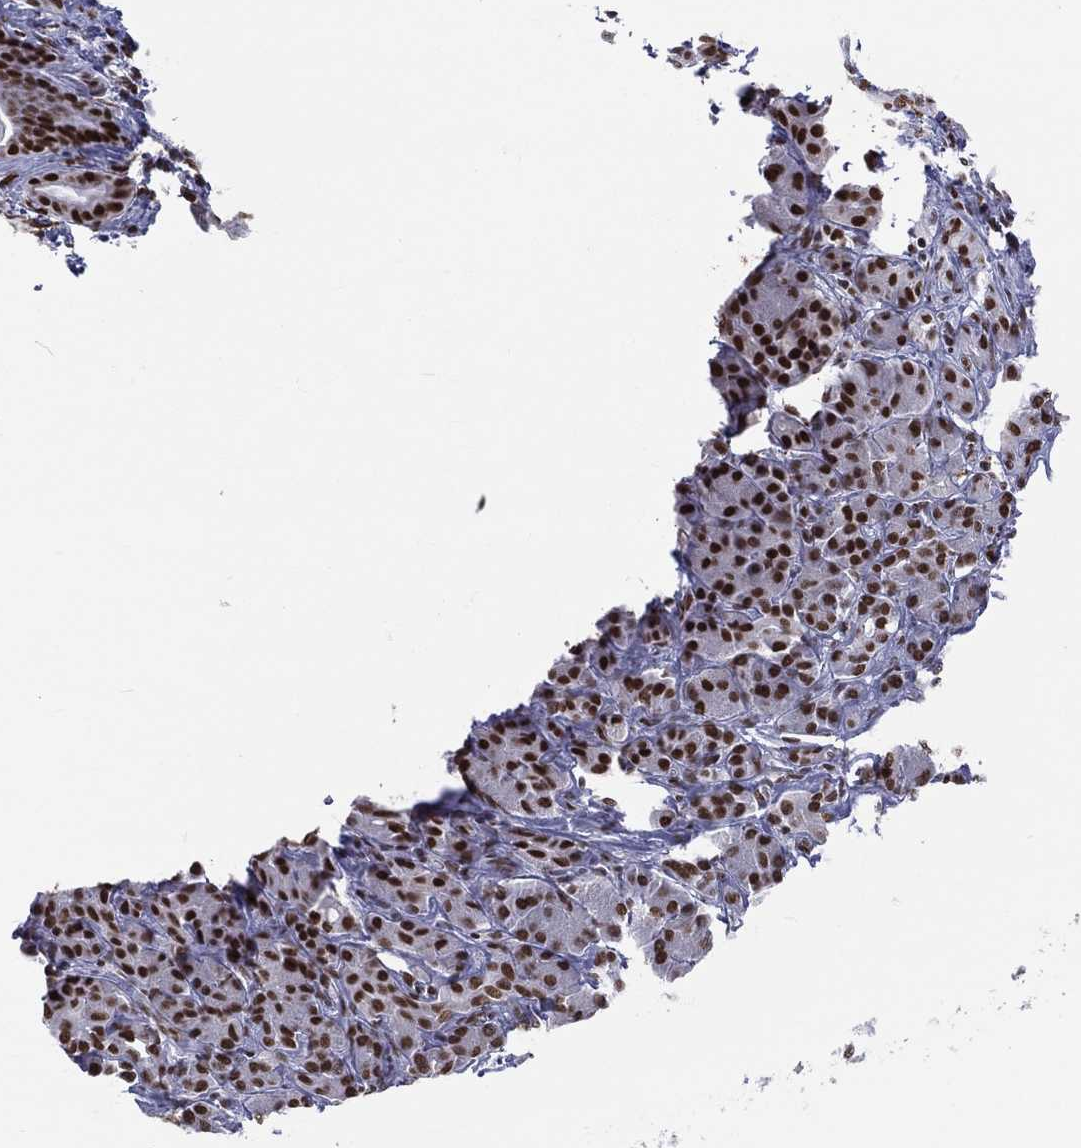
{"staining": {"intensity": "strong", "quantity": ">75%", "location": "nuclear"}, "tissue": "pancreatic cancer", "cell_type": "Tumor cells", "image_type": "cancer", "snomed": [{"axis": "morphology", "description": "Adenocarcinoma, NOS"}, {"axis": "topography", "description": "Pancreas"}], "caption": "The photomicrograph shows staining of pancreatic adenocarcinoma, revealing strong nuclear protein positivity (brown color) within tumor cells. The staining was performed using DAB, with brown indicating positive protein expression. Nuclei are stained blue with hematoxylin.", "gene": "ZNF7", "patient": {"sex": "male", "age": 61}}